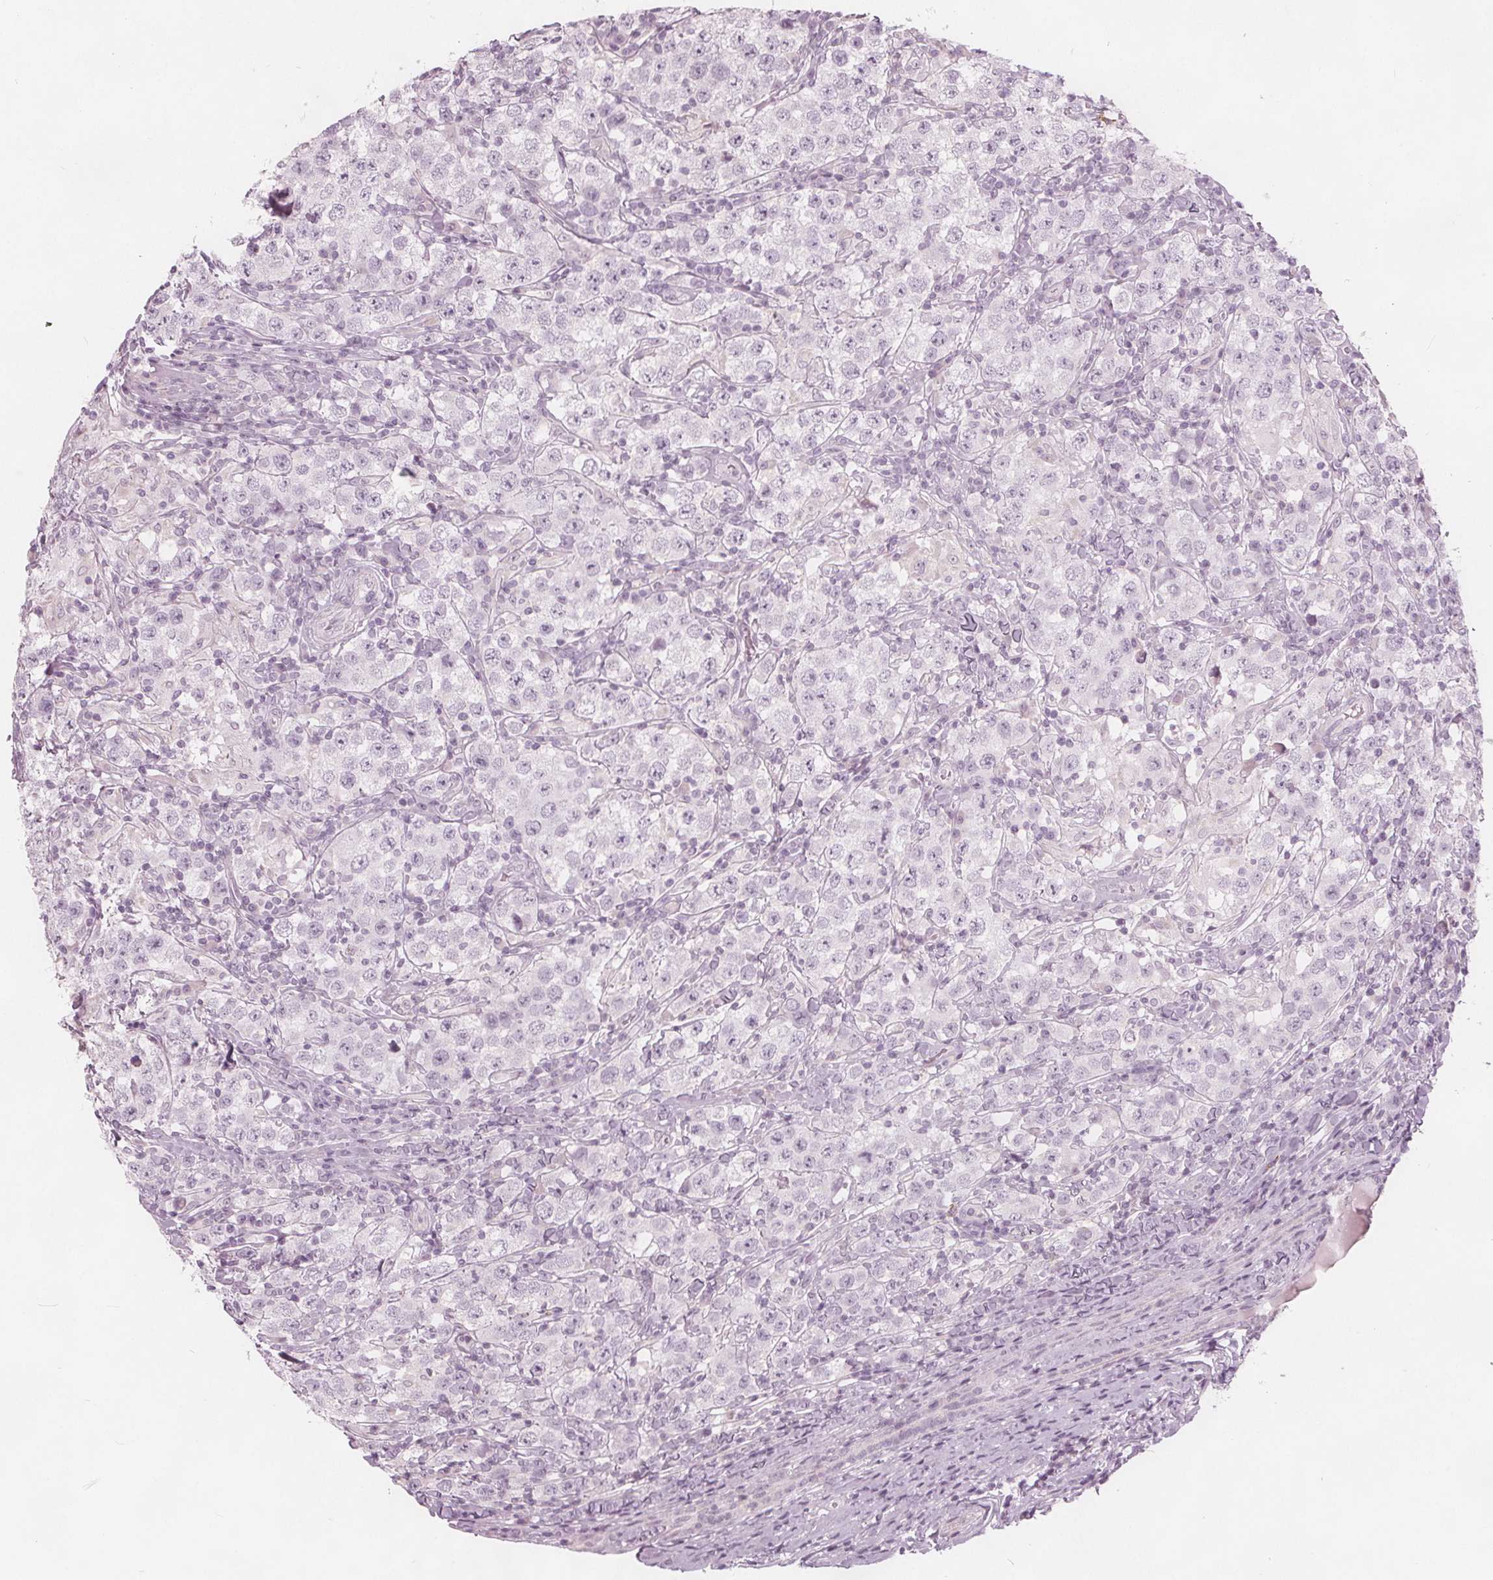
{"staining": {"intensity": "negative", "quantity": "none", "location": "none"}, "tissue": "testis cancer", "cell_type": "Tumor cells", "image_type": "cancer", "snomed": [{"axis": "morphology", "description": "Seminoma, NOS"}, {"axis": "morphology", "description": "Carcinoma, Embryonal, NOS"}, {"axis": "topography", "description": "Testis"}], "caption": "Testis seminoma was stained to show a protein in brown. There is no significant expression in tumor cells.", "gene": "BRSK1", "patient": {"sex": "male", "age": 41}}